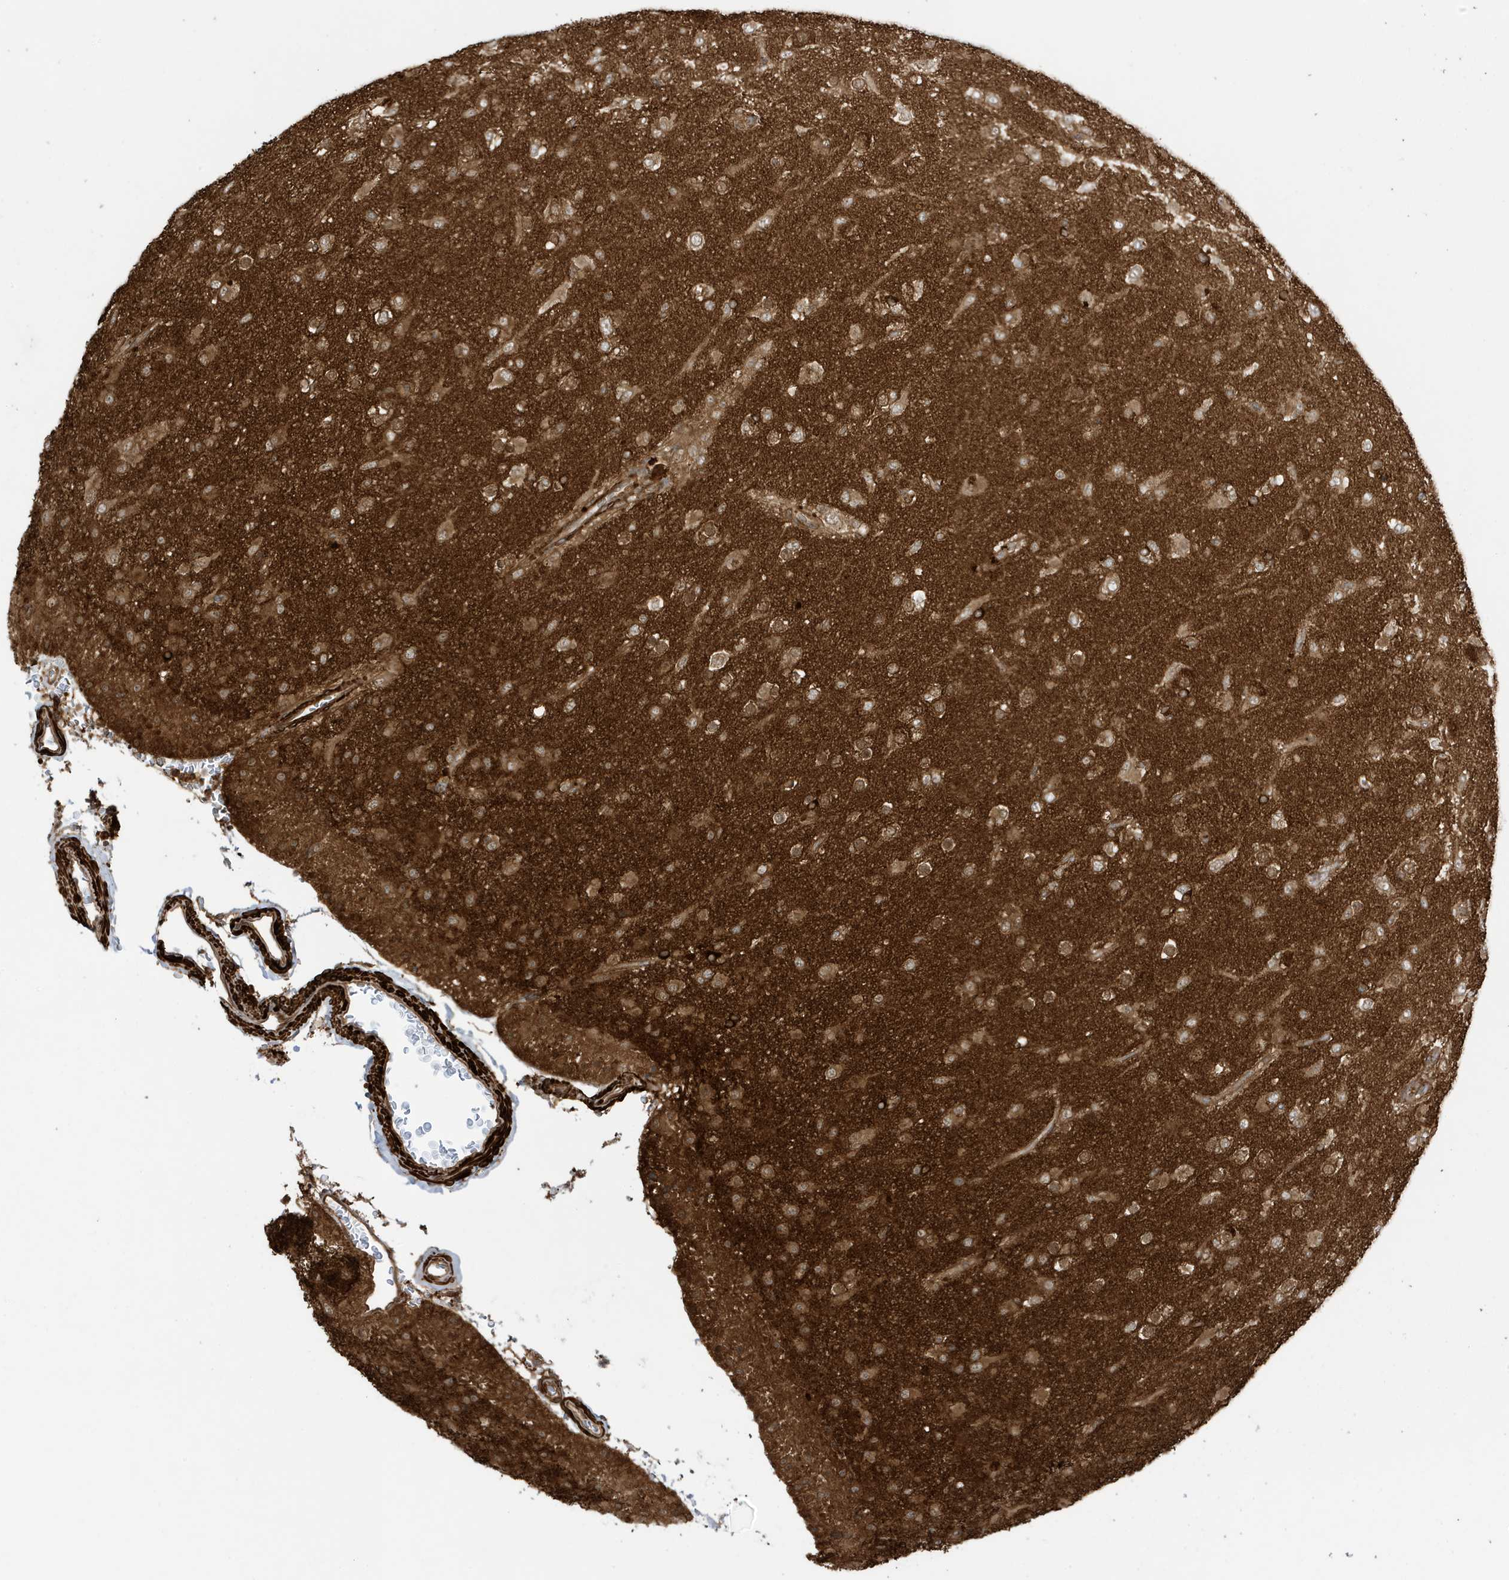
{"staining": {"intensity": "moderate", "quantity": ">75%", "location": "cytoplasmic/membranous"}, "tissue": "glioma", "cell_type": "Tumor cells", "image_type": "cancer", "snomed": [{"axis": "morphology", "description": "Glioma, malignant, Low grade"}, {"axis": "topography", "description": "Brain"}], "caption": "Approximately >75% of tumor cells in malignant glioma (low-grade) exhibit moderate cytoplasmic/membranous protein staining as visualized by brown immunohistochemical staining.", "gene": "CDC42EP3", "patient": {"sex": "male", "age": 65}}